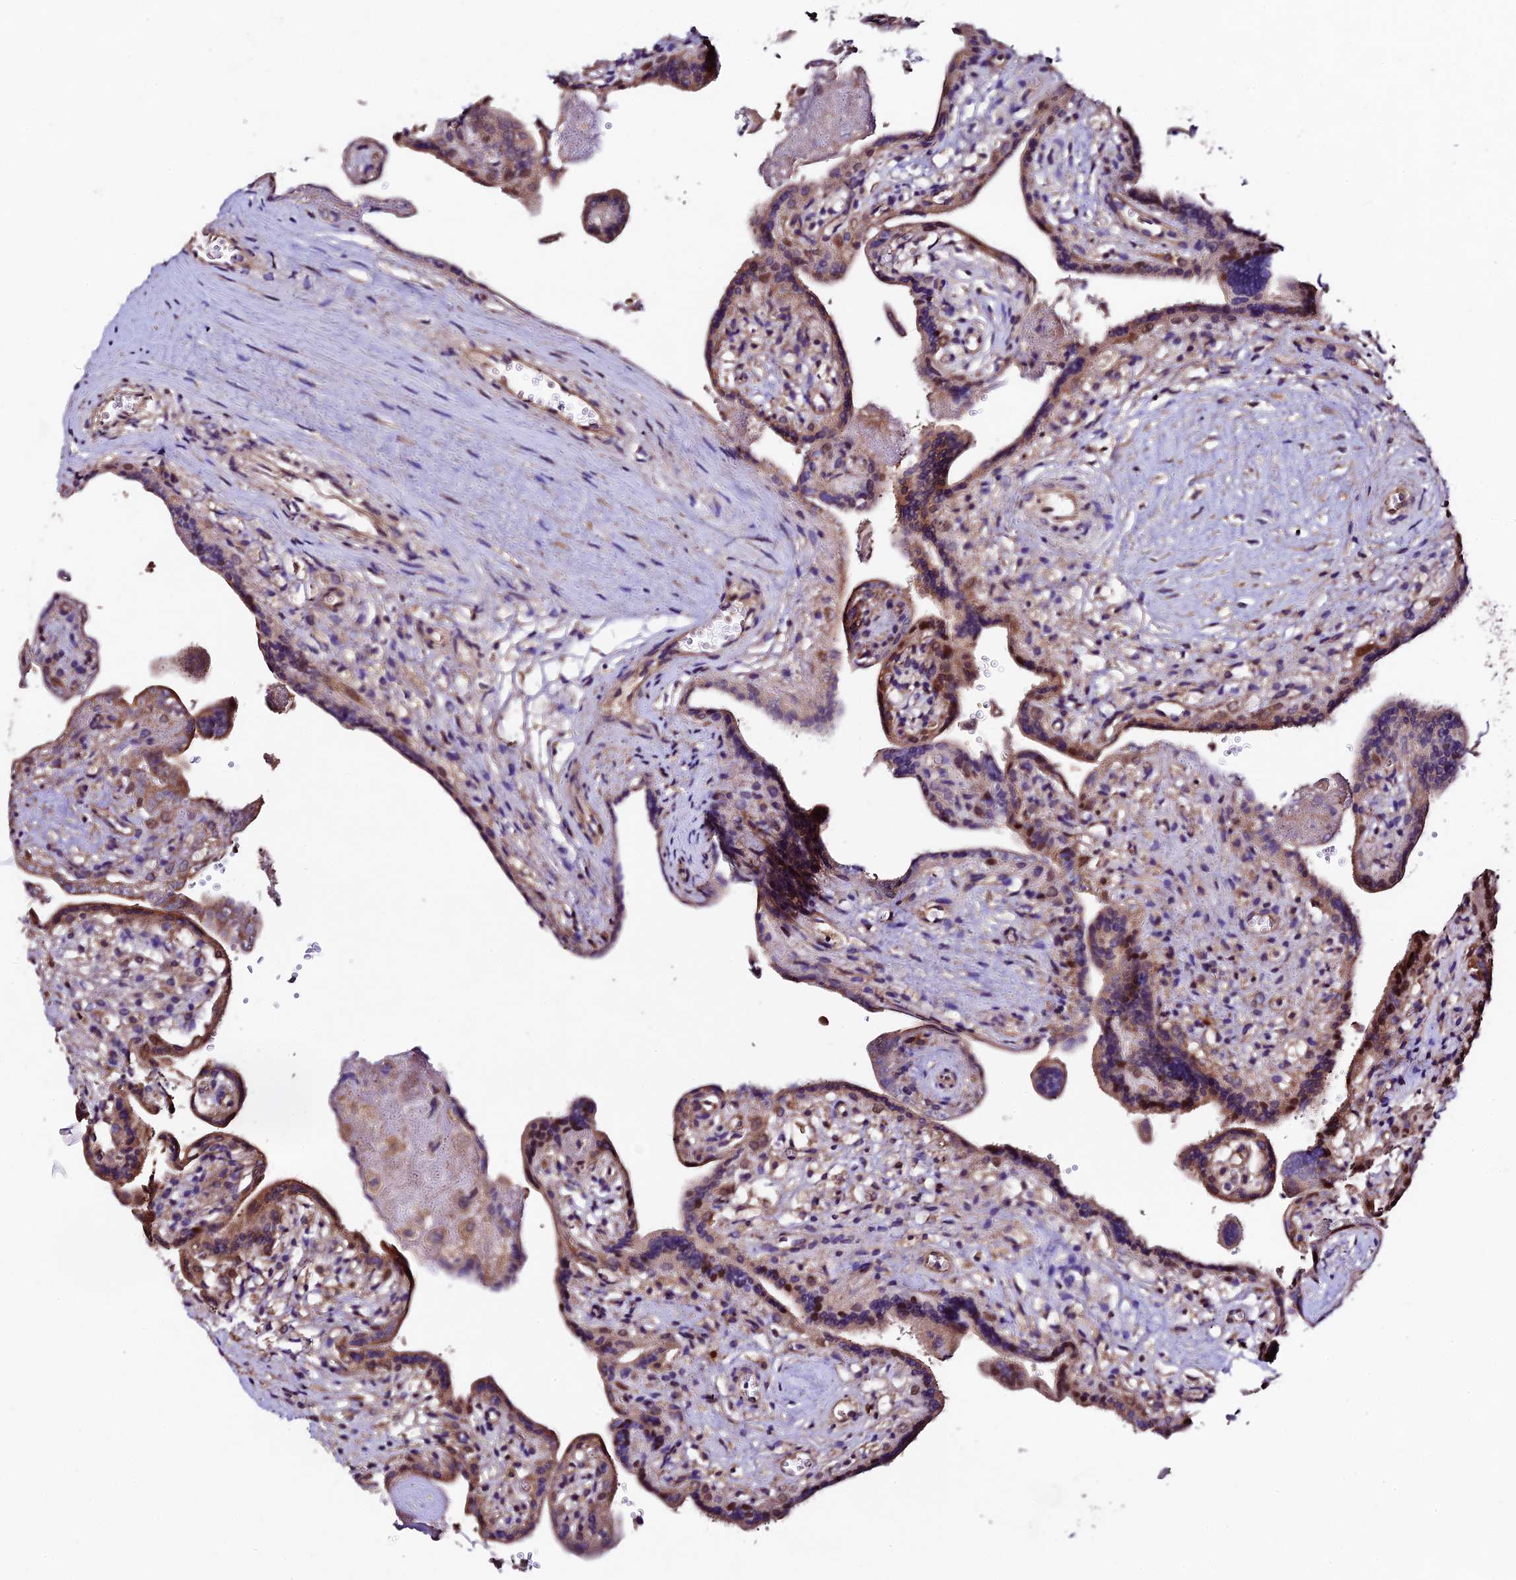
{"staining": {"intensity": "moderate", "quantity": ">75%", "location": "cytoplasmic/membranous"}, "tissue": "placenta", "cell_type": "Trophoblastic cells", "image_type": "normal", "snomed": [{"axis": "morphology", "description": "Normal tissue, NOS"}, {"axis": "topography", "description": "Placenta"}], "caption": "Immunohistochemical staining of normal human placenta demonstrates >75% levels of moderate cytoplasmic/membranous protein staining in approximately >75% of trophoblastic cells. (IHC, brightfield microscopy, high magnification).", "gene": "SBNO2", "patient": {"sex": "female", "age": 37}}